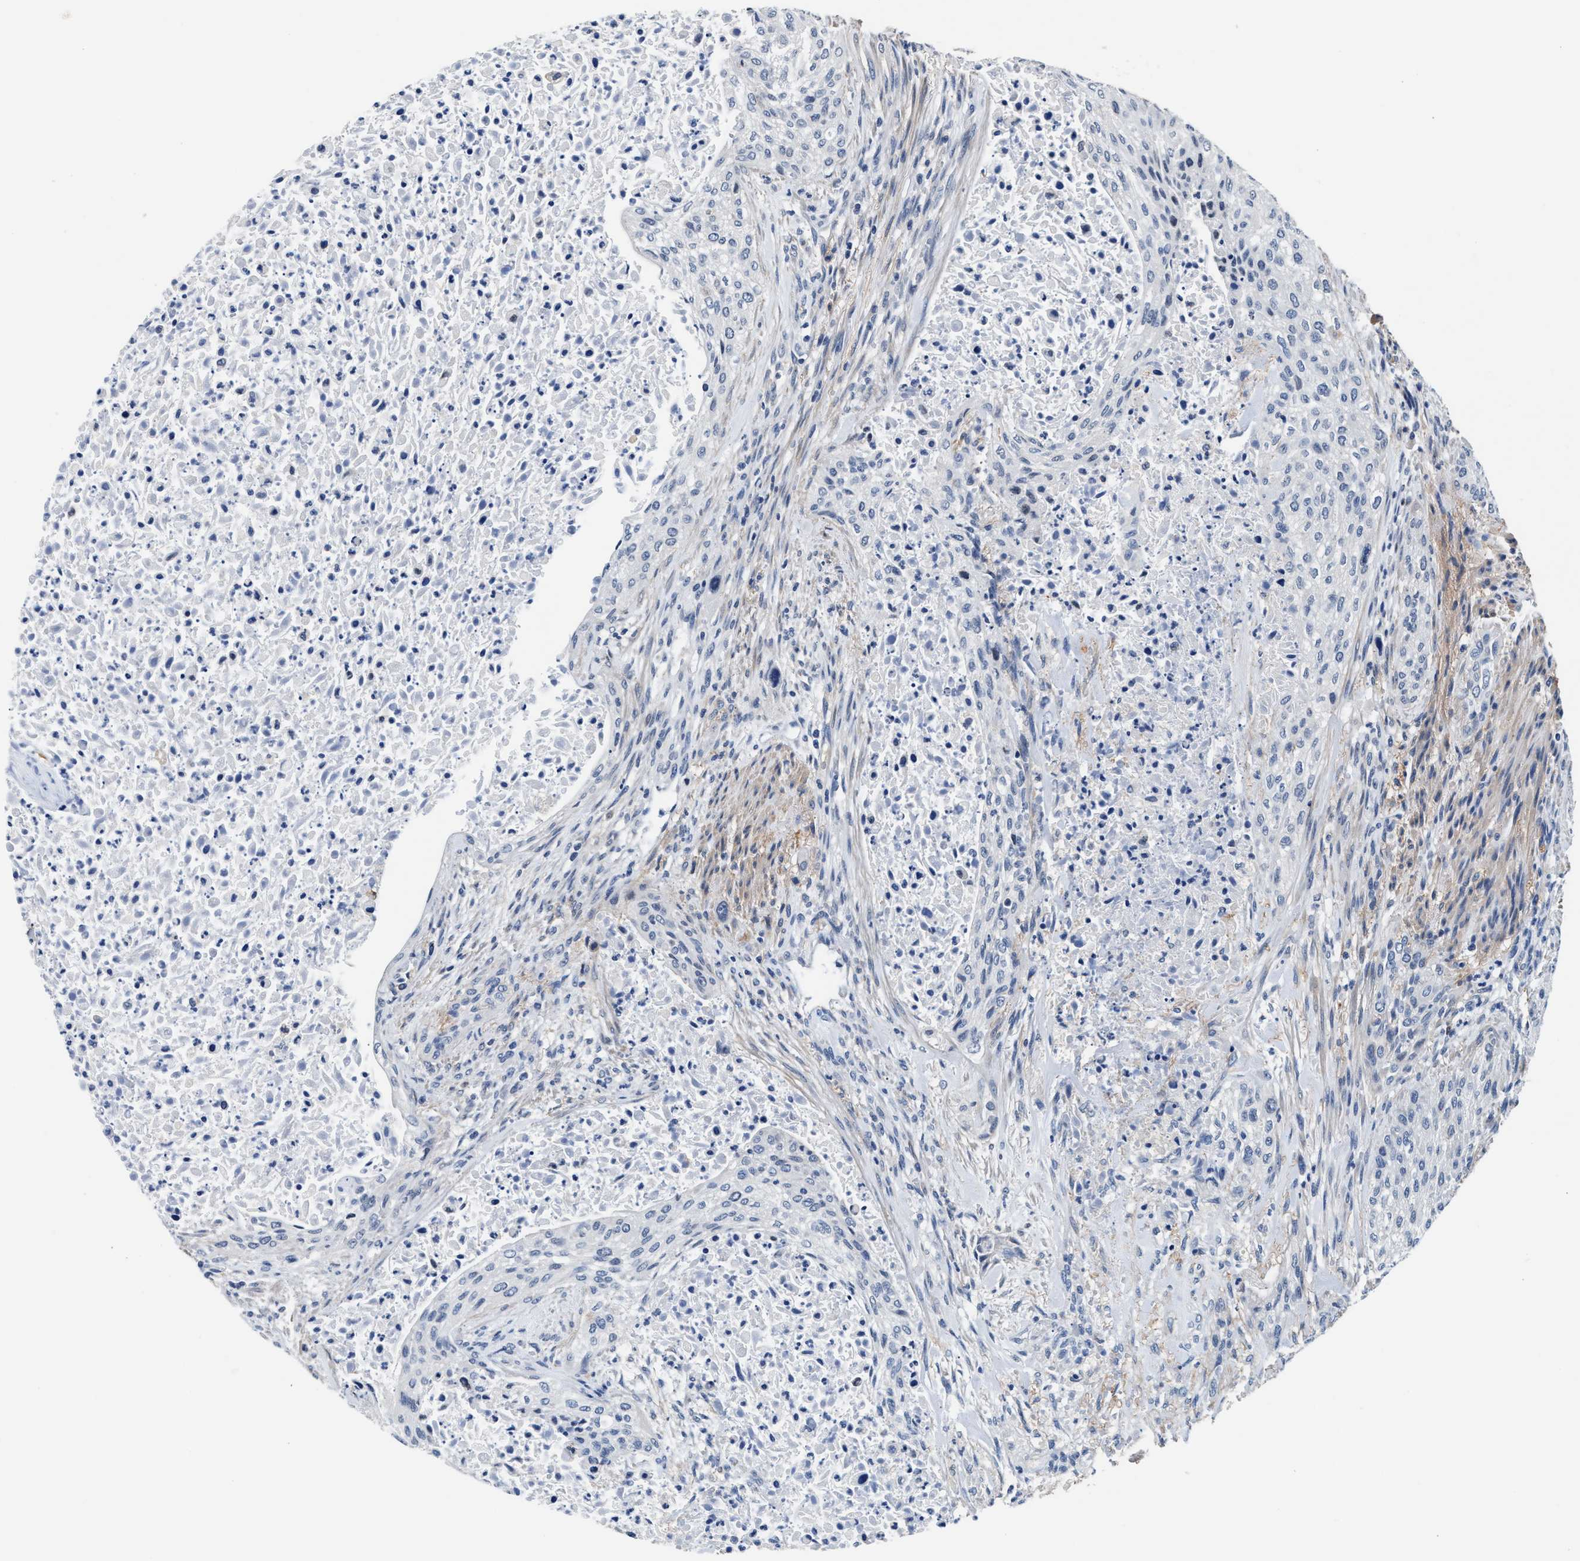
{"staining": {"intensity": "negative", "quantity": "none", "location": "none"}, "tissue": "urothelial cancer", "cell_type": "Tumor cells", "image_type": "cancer", "snomed": [{"axis": "morphology", "description": "Urothelial carcinoma, Low grade"}, {"axis": "morphology", "description": "Urothelial carcinoma, High grade"}, {"axis": "topography", "description": "Urinary bladder"}], "caption": "Protein analysis of urothelial cancer reveals no significant expression in tumor cells.", "gene": "MYH3", "patient": {"sex": "male", "age": 35}}